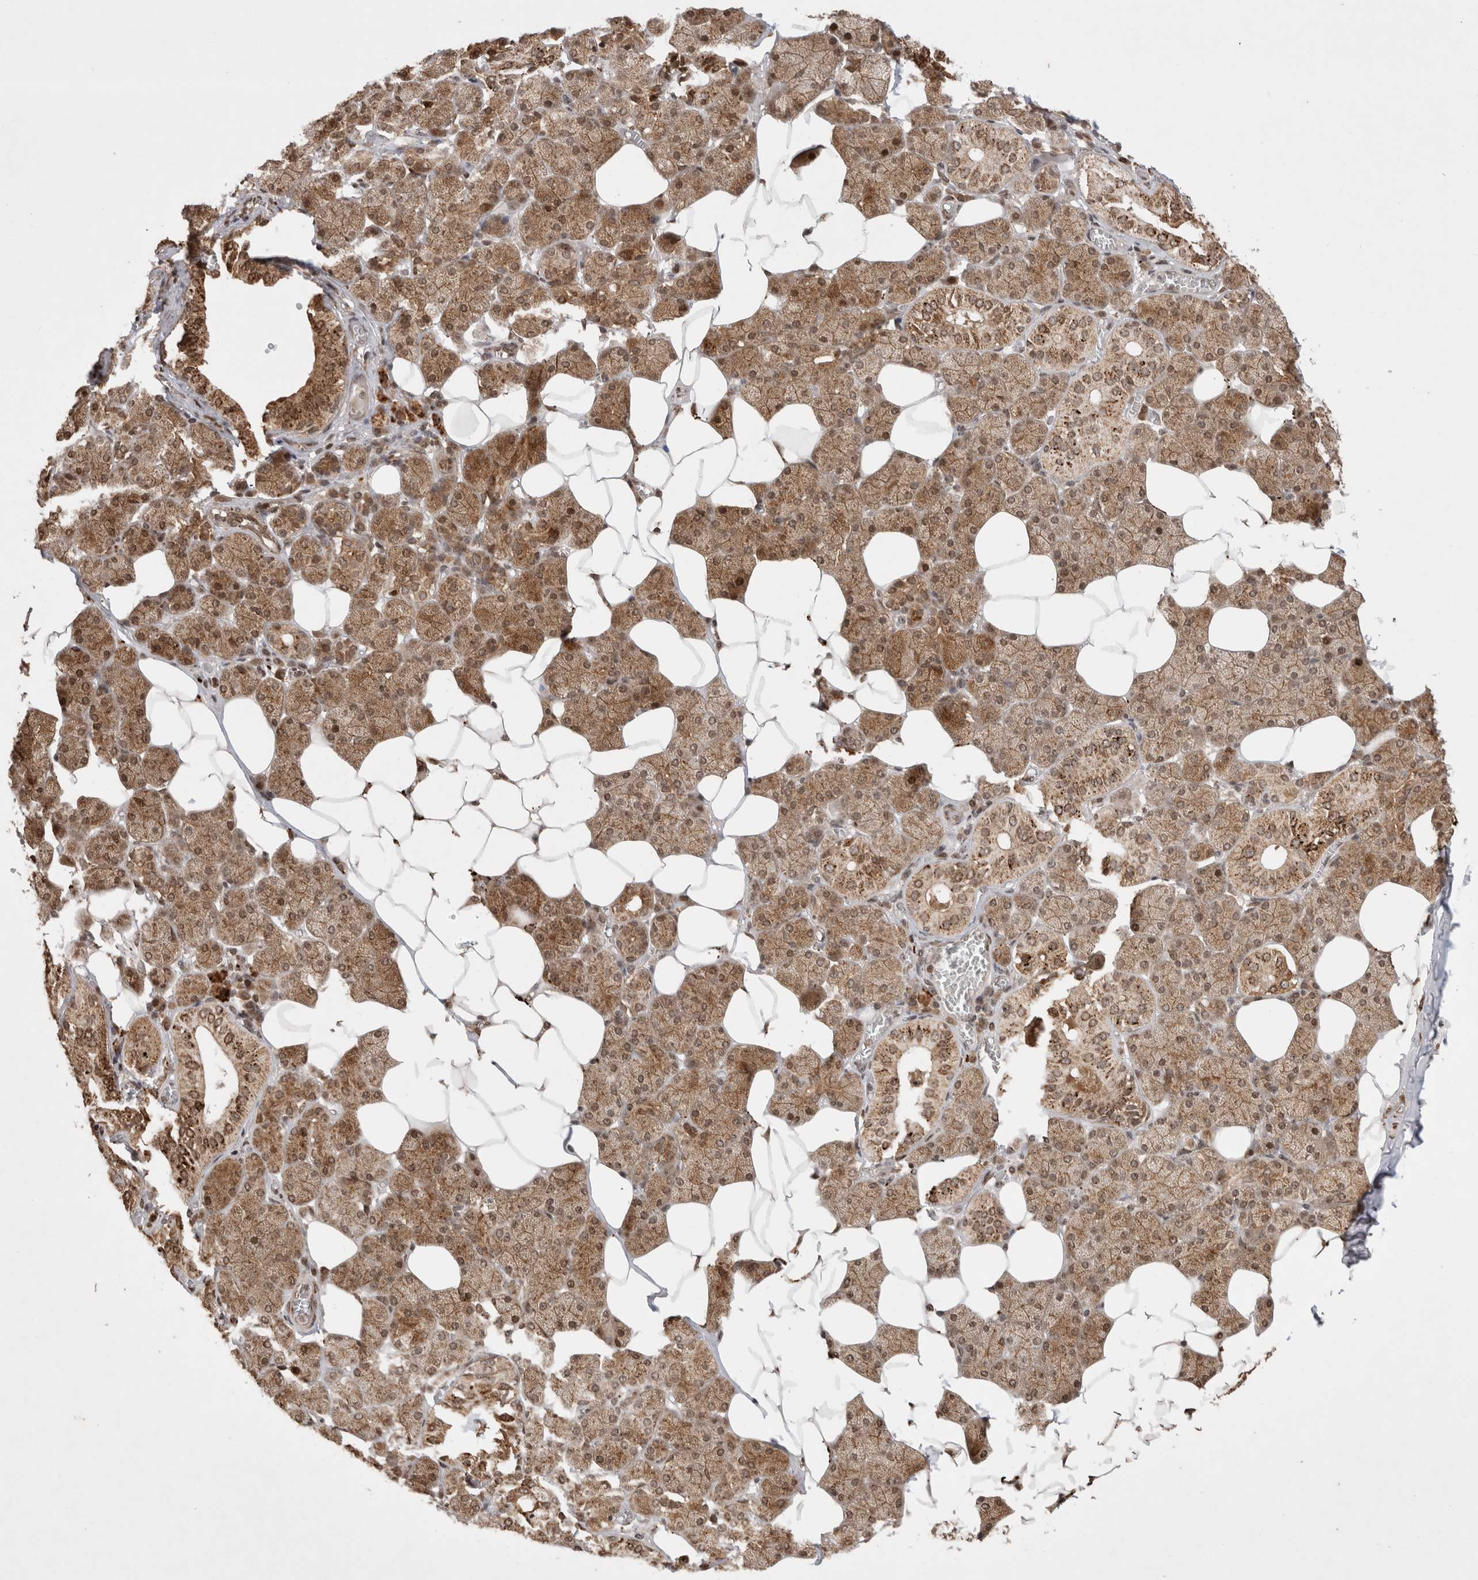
{"staining": {"intensity": "moderate", "quantity": ">75%", "location": "cytoplasmic/membranous"}, "tissue": "salivary gland", "cell_type": "Glandular cells", "image_type": "normal", "snomed": [{"axis": "morphology", "description": "Normal tissue, NOS"}, {"axis": "topography", "description": "Salivary gland"}], "caption": "Immunohistochemistry (IHC) of normal human salivary gland shows medium levels of moderate cytoplasmic/membranous positivity in approximately >75% of glandular cells.", "gene": "FAM221A", "patient": {"sex": "female", "age": 33}}